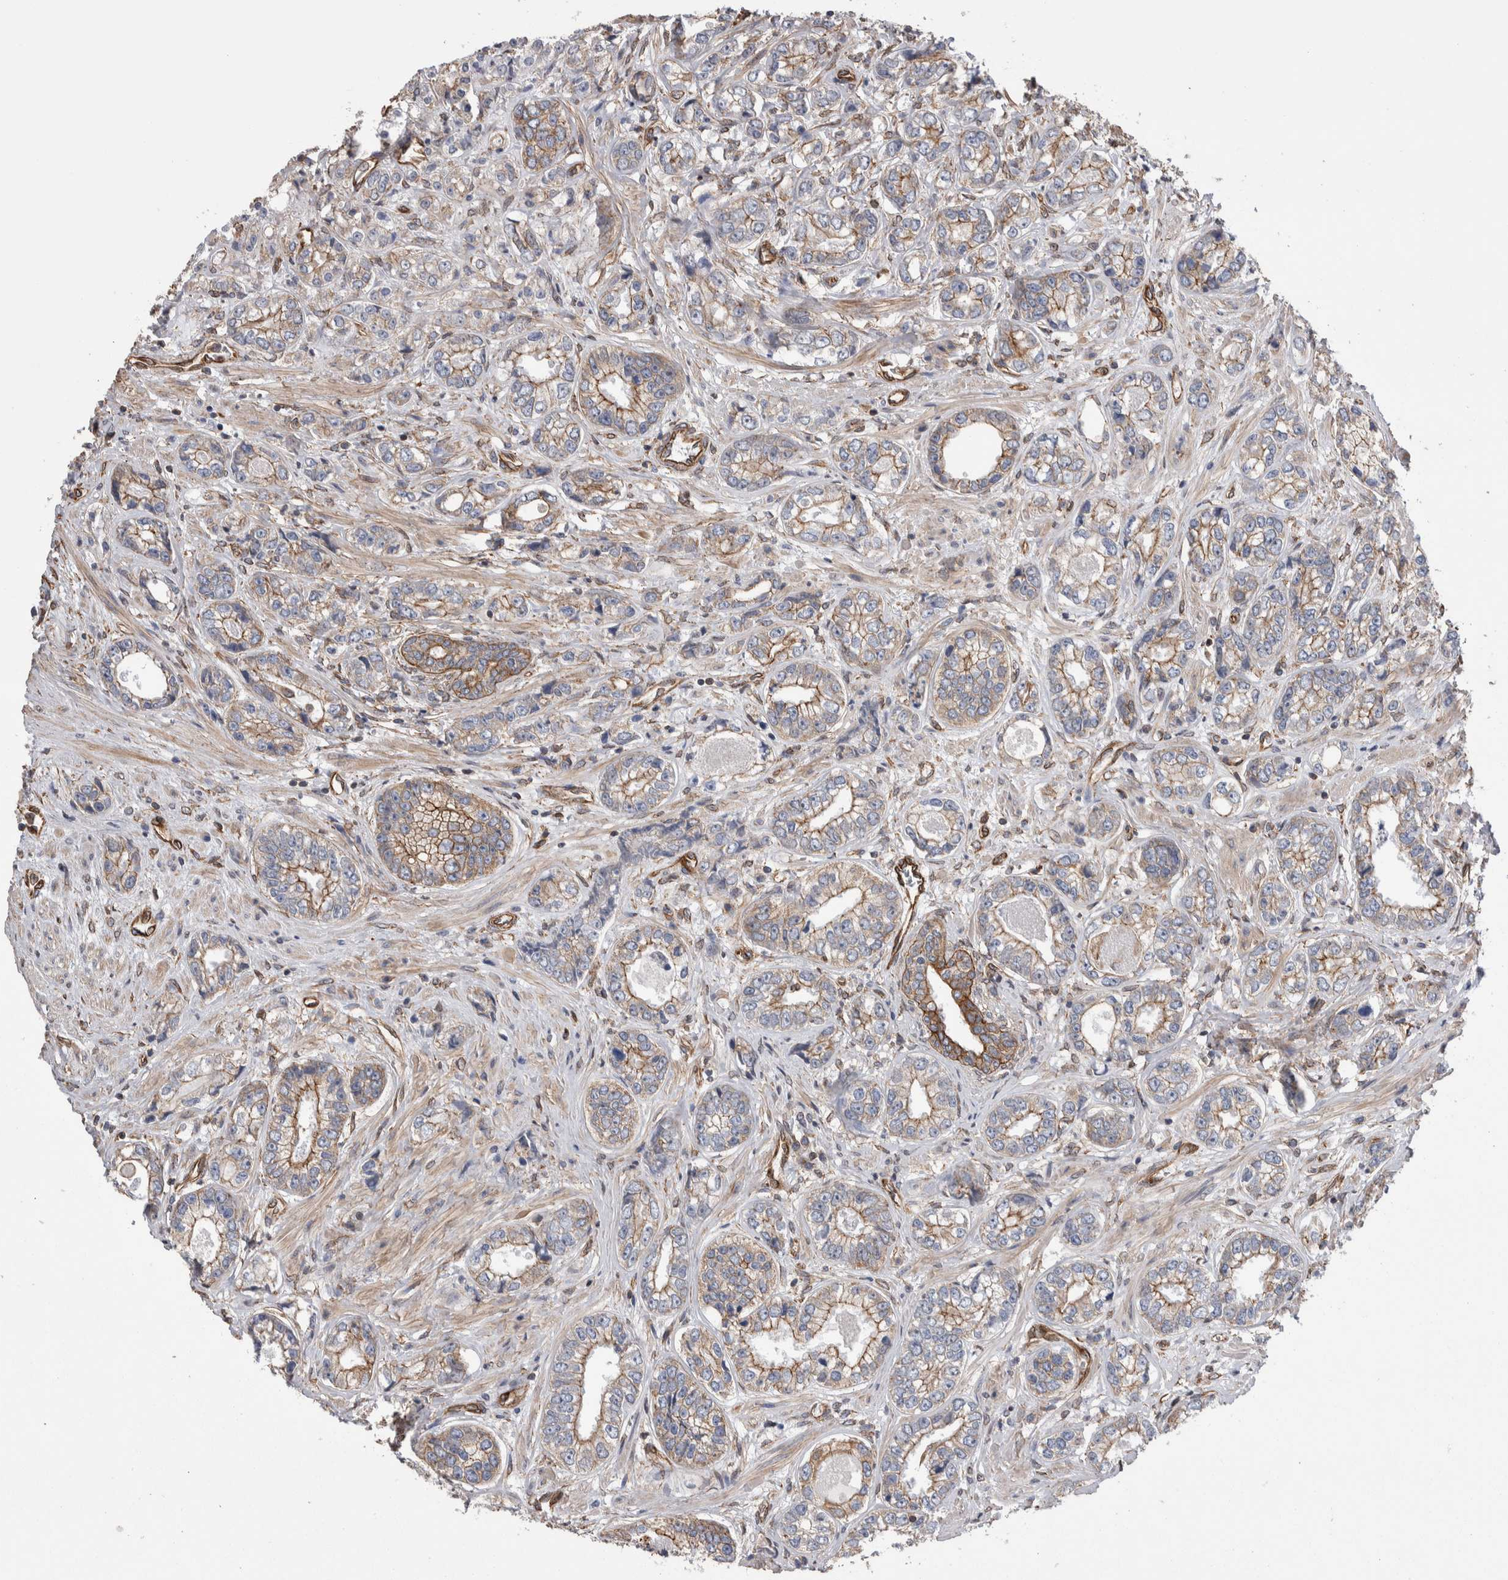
{"staining": {"intensity": "moderate", "quantity": "25%-75%", "location": "cytoplasmic/membranous"}, "tissue": "prostate cancer", "cell_type": "Tumor cells", "image_type": "cancer", "snomed": [{"axis": "morphology", "description": "Adenocarcinoma, High grade"}, {"axis": "topography", "description": "Prostate"}], "caption": "High-grade adenocarcinoma (prostate) was stained to show a protein in brown. There is medium levels of moderate cytoplasmic/membranous staining in approximately 25%-75% of tumor cells.", "gene": "KIF12", "patient": {"sex": "male", "age": 61}}